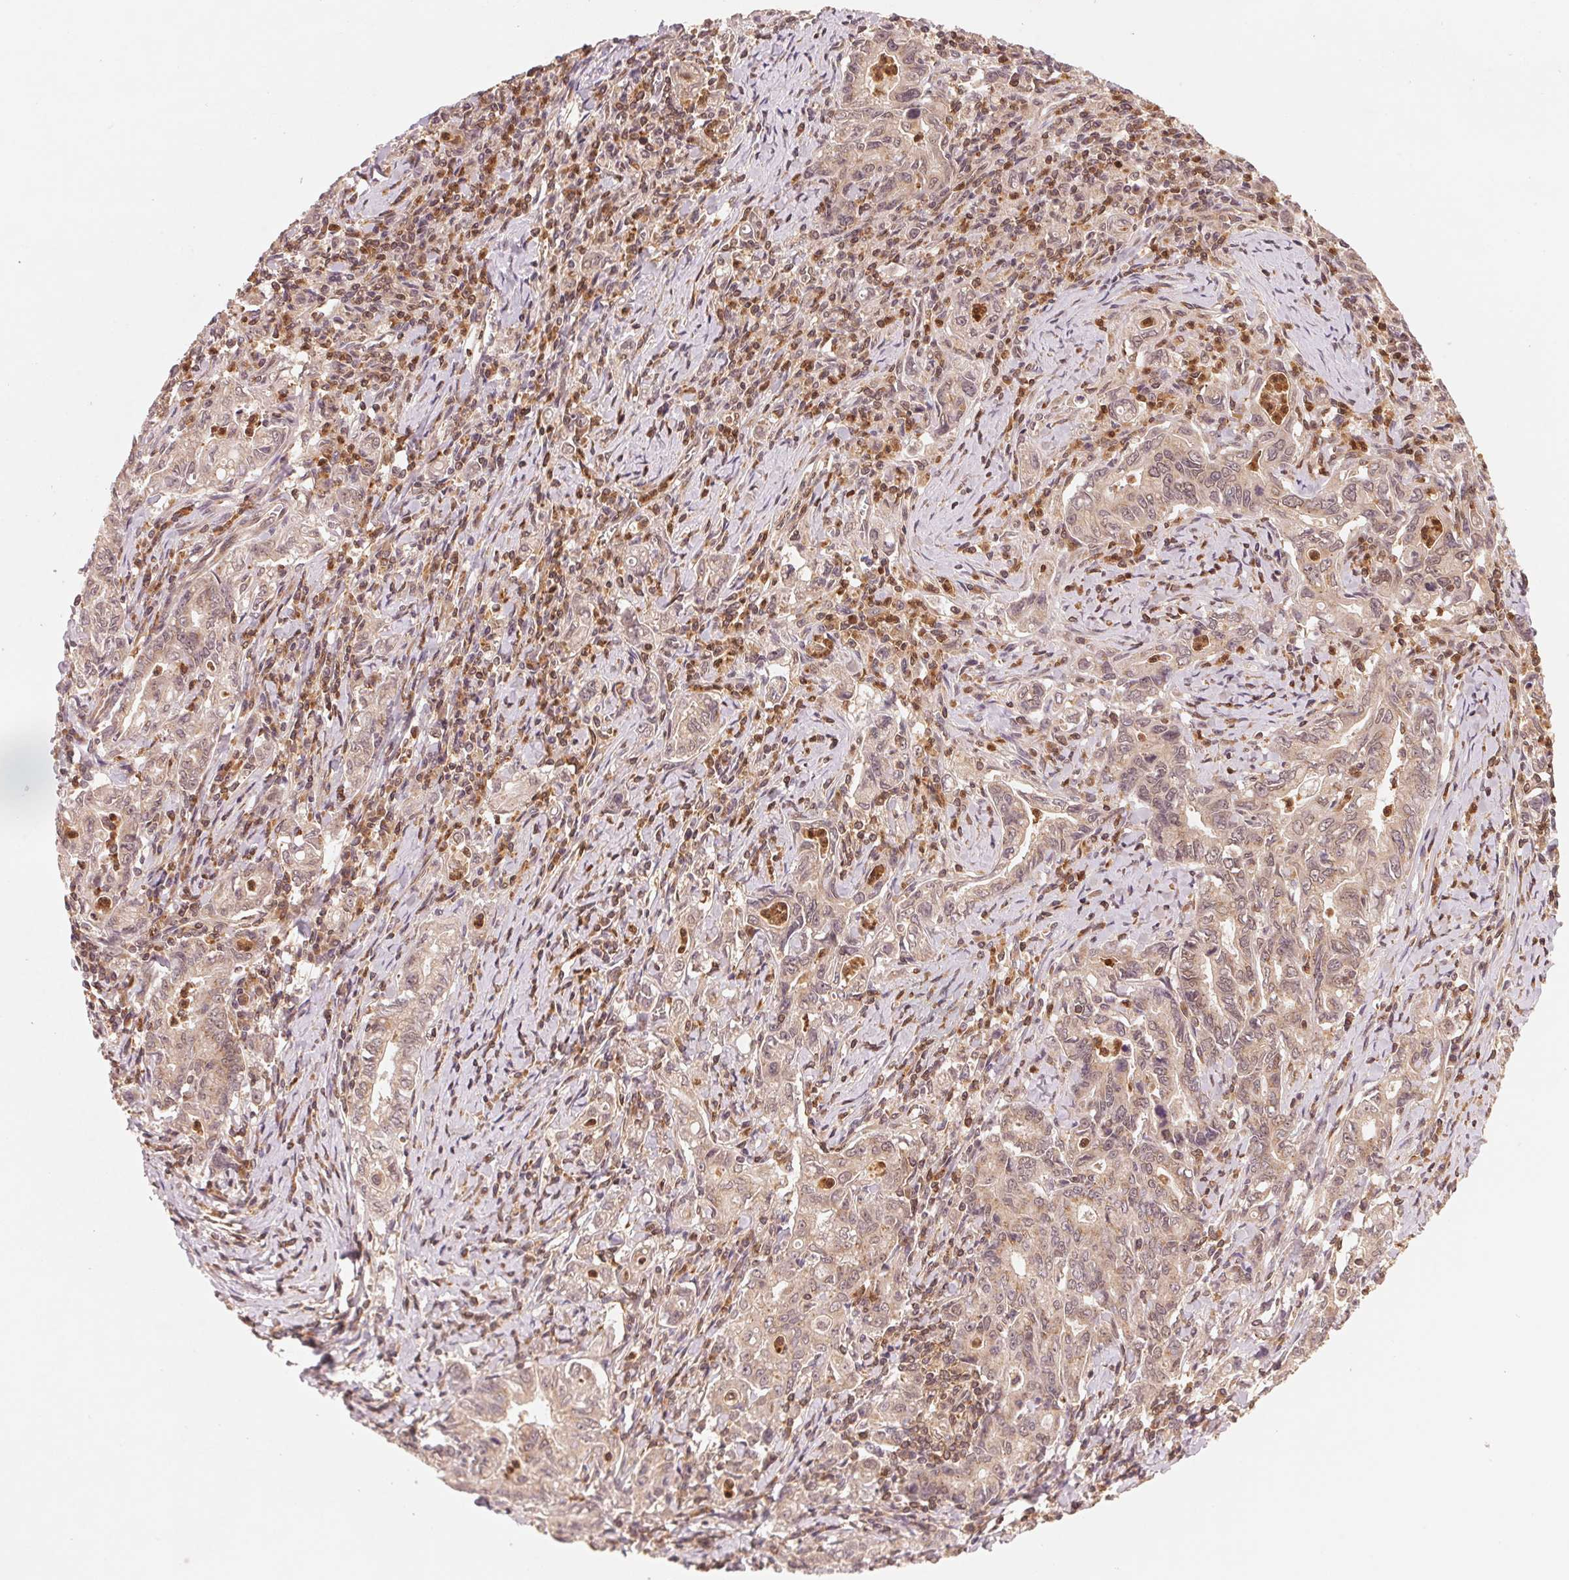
{"staining": {"intensity": "weak", "quantity": ">75%", "location": "cytoplasmic/membranous,nuclear"}, "tissue": "stomach cancer", "cell_type": "Tumor cells", "image_type": "cancer", "snomed": [{"axis": "morphology", "description": "Adenocarcinoma, NOS"}, {"axis": "topography", "description": "Stomach, upper"}], "caption": "Immunohistochemistry (DAB (3,3'-diaminobenzidine)) staining of human stomach adenocarcinoma demonstrates weak cytoplasmic/membranous and nuclear protein staining in approximately >75% of tumor cells.", "gene": "CCDC102B", "patient": {"sex": "female", "age": 79}}